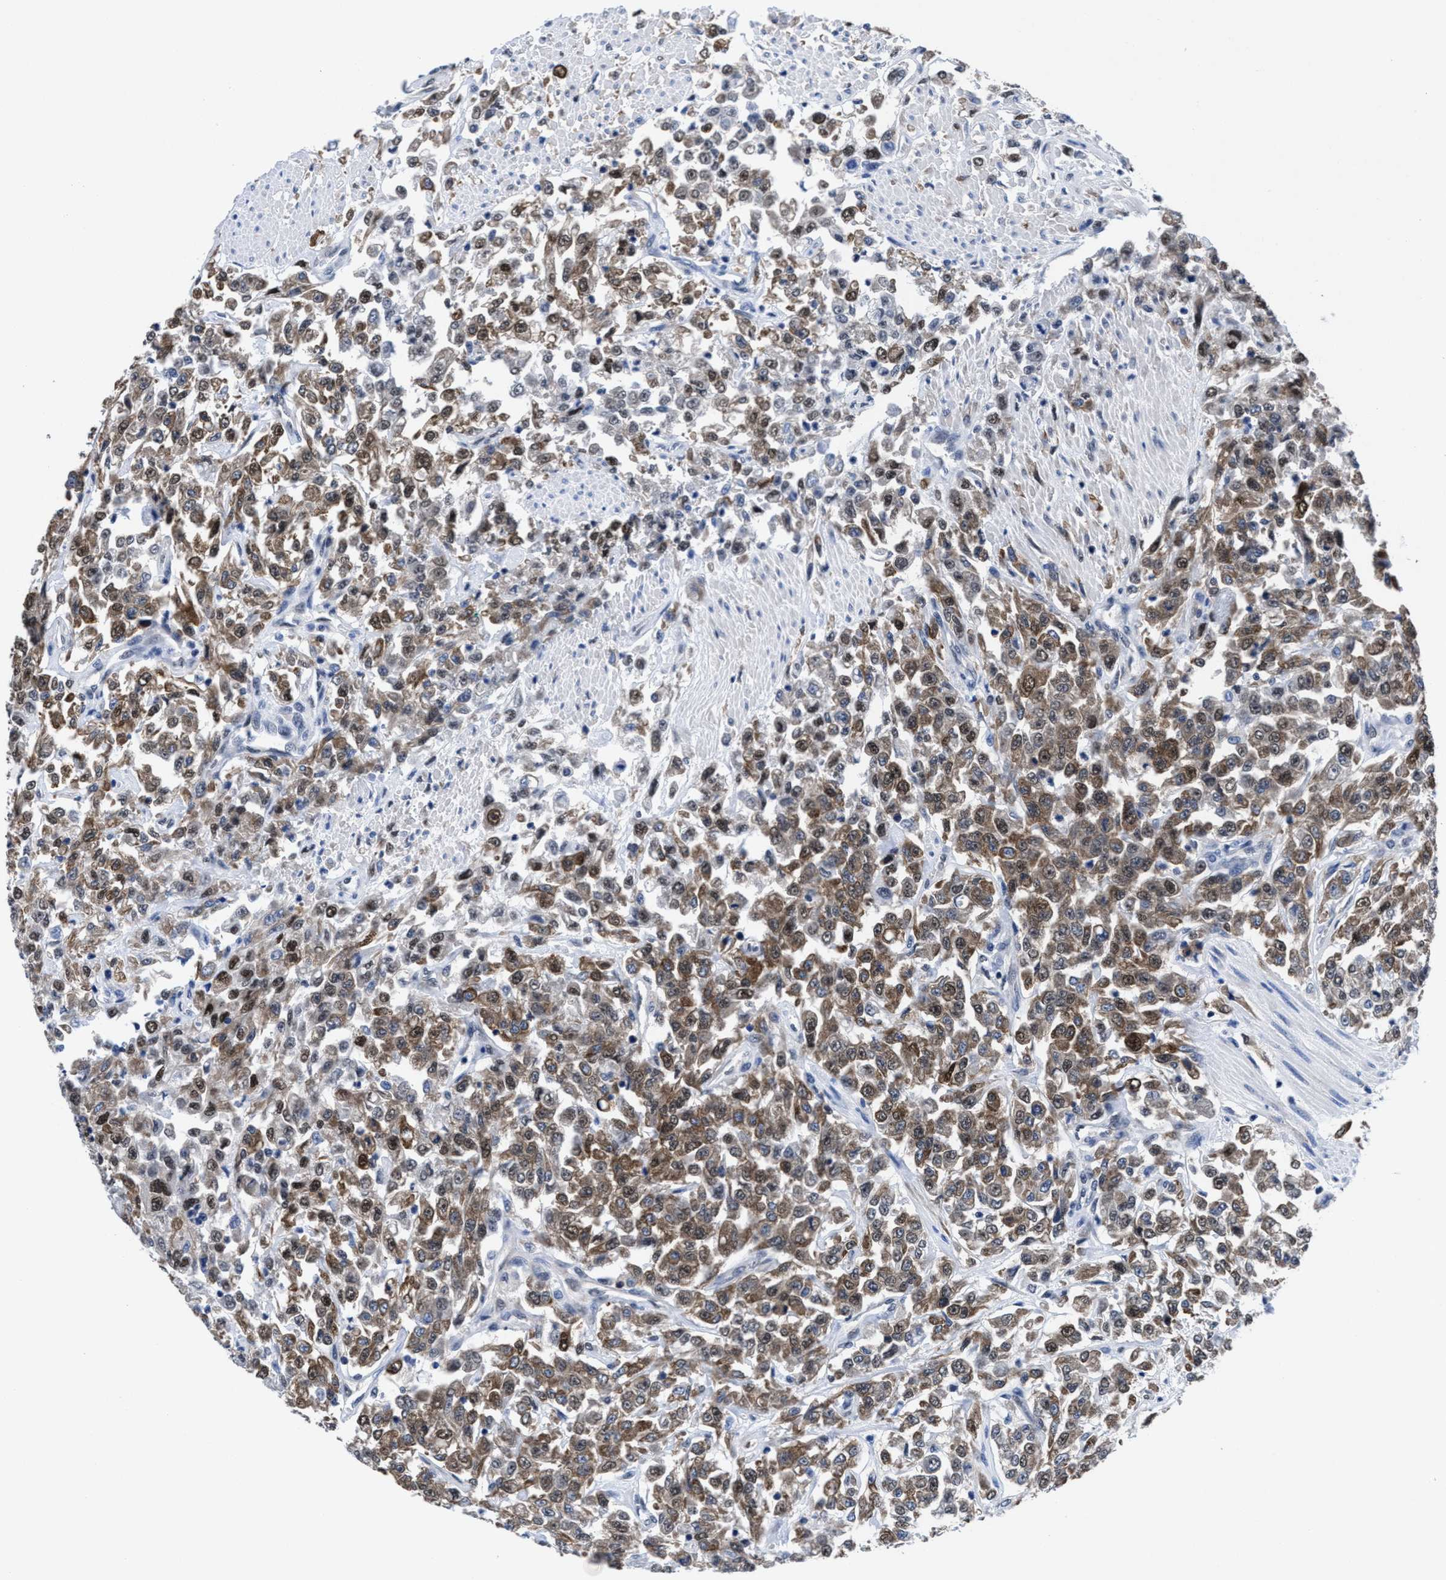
{"staining": {"intensity": "moderate", "quantity": ">75%", "location": "cytoplasmic/membranous,nuclear"}, "tissue": "urothelial cancer", "cell_type": "Tumor cells", "image_type": "cancer", "snomed": [{"axis": "morphology", "description": "Urothelial carcinoma, High grade"}, {"axis": "topography", "description": "Urinary bladder"}], "caption": "Tumor cells reveal medium levels of moderate cytoplasmic/membranous and nuclear staining in approximately >75% of cells in human high-grade urothelial carcinoma. The protein is shown in brown color, while the nuclei are stained blue.", "gene": "ACLY", "patient": {"sex": "male", "age": 46}}